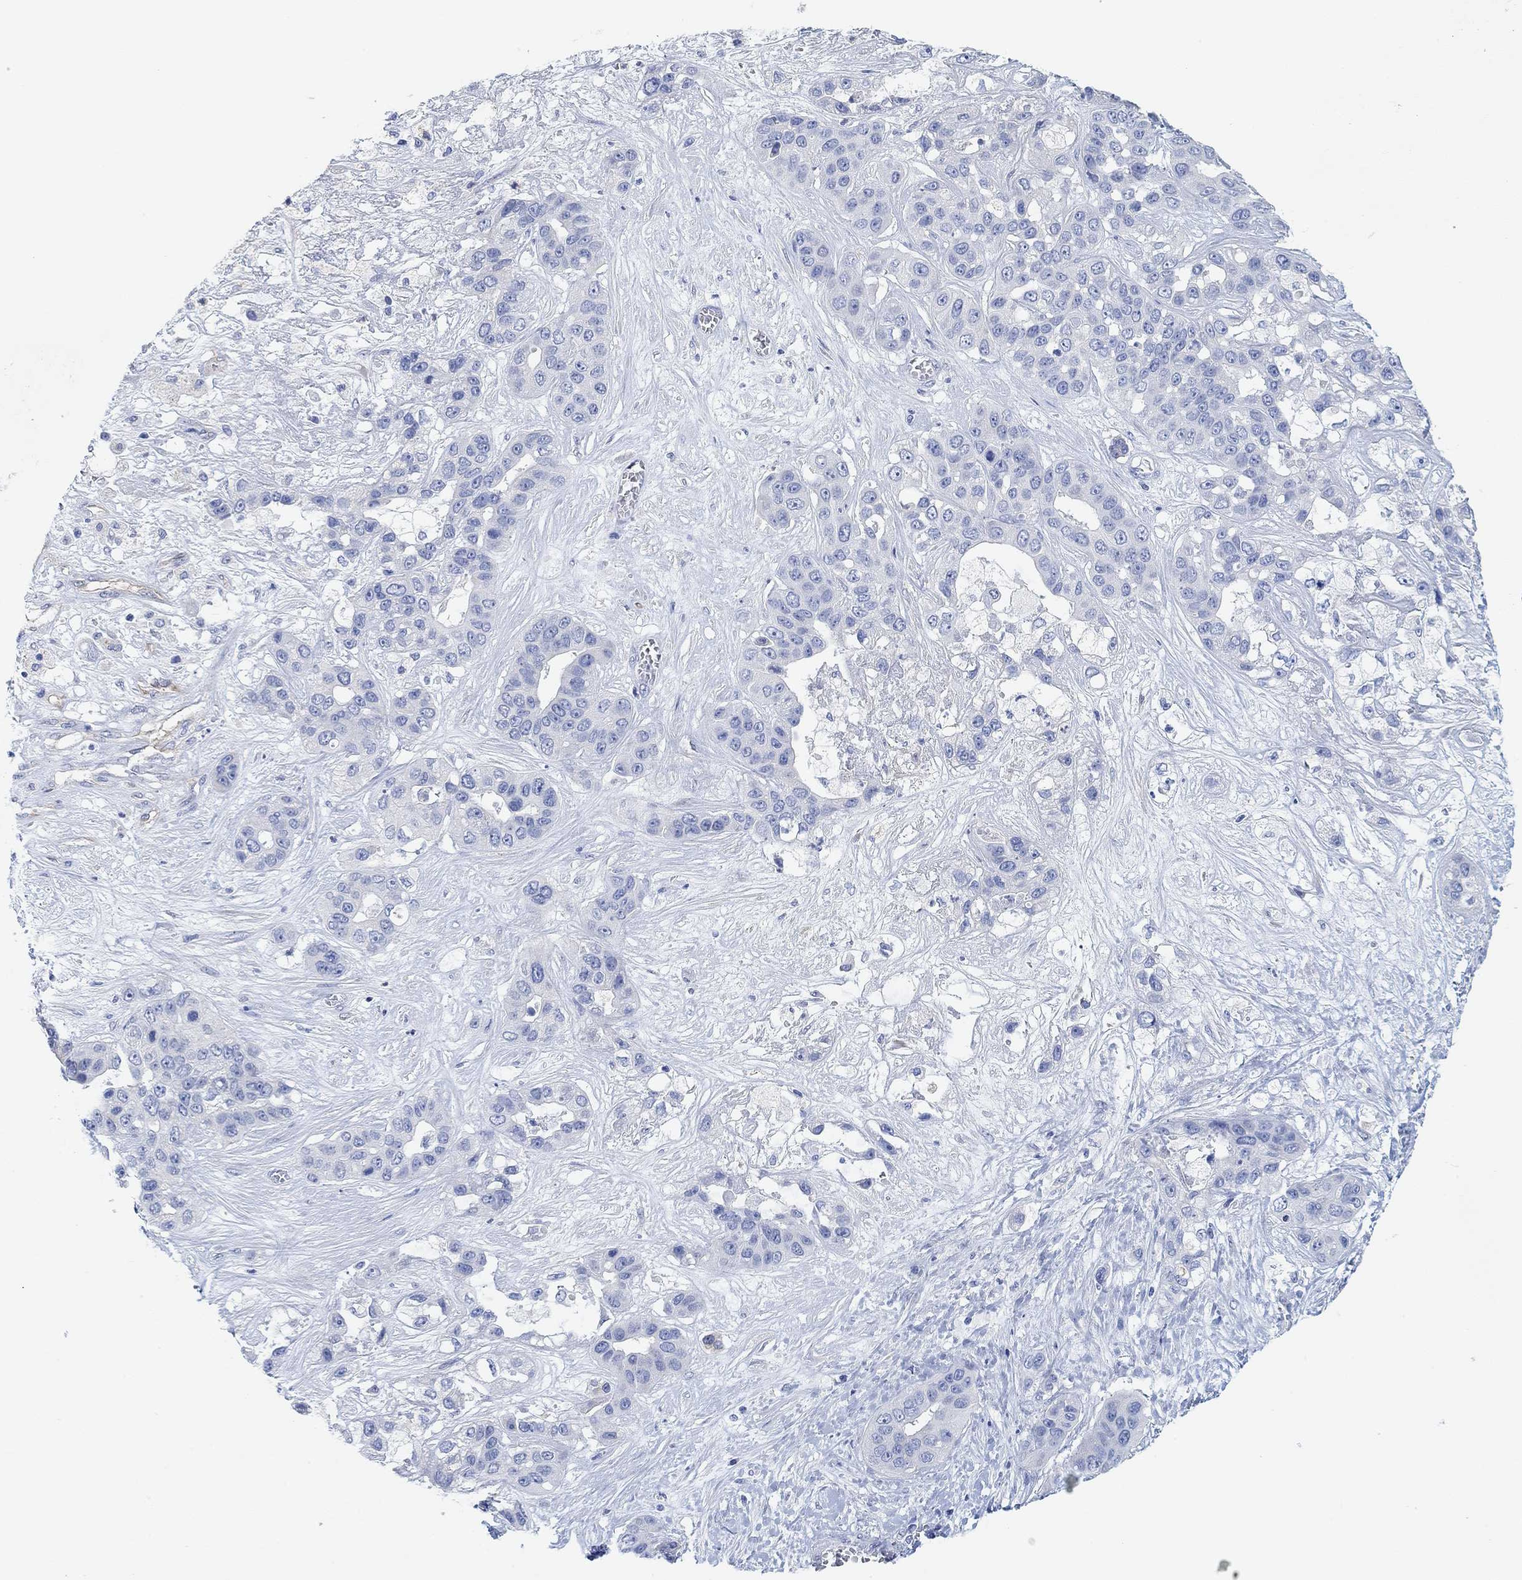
{"staining": {"intensity": "negative", "quantity": "none", "location": "none"}, "tissue": "liver cancer", "cell_type": "Tumor cells", "image_type": "cancer", "snomed": [{"axis": "morphology", "description": "Cholangiocarcinoma"}, {"axis": "topography", "description": "Liver"}], "caption": "DAB immunohistochemical staining of human liver cholangiocarcinoma shows no significant positivity in tumor cells.", "gene": "VAT1L", "patient": {"sex": "female", "age": 52}}